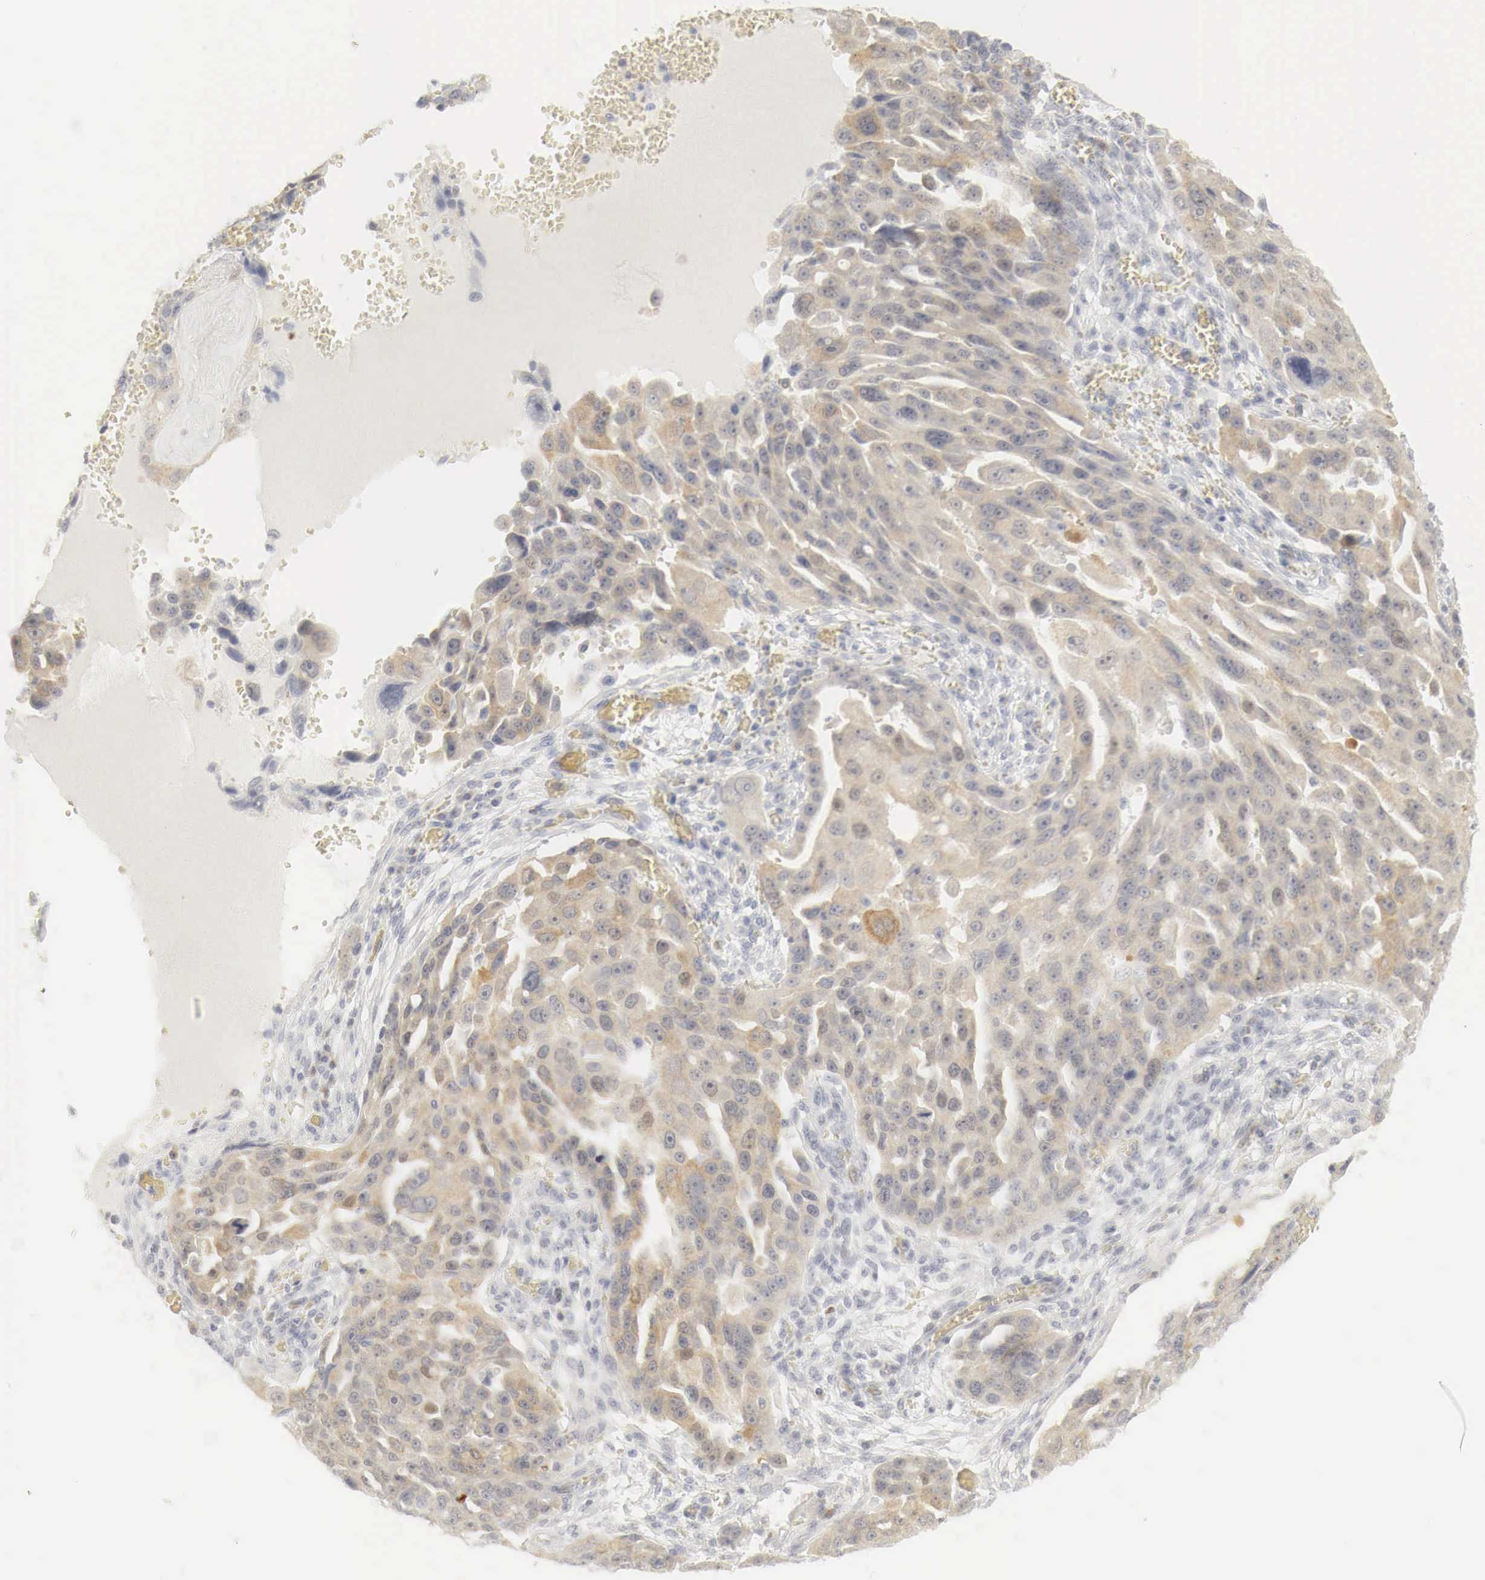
{"staining": {"intensity": "weak", "quantity": "25%-75%", "location": "cytoplasmic/membranous"}, "tissue": "ovarian cancer", "cell_type": "Tumor cells", "image_type": "cancer", "snomed": [{"axis": "morphology", "description": "Carcinoma, endometroid"}, {"axis": "topography", "description": "Ovary"}], "caption": "Immunohistochemistry (IHC) of human ovarian cancer (endometroid carcinoma) displays low levels of weak cytoplasmic/membranous expression in about 25%-75% of tumor cells.", "gene": "TP63", "patient": {"sex": "female", "age": 75}}